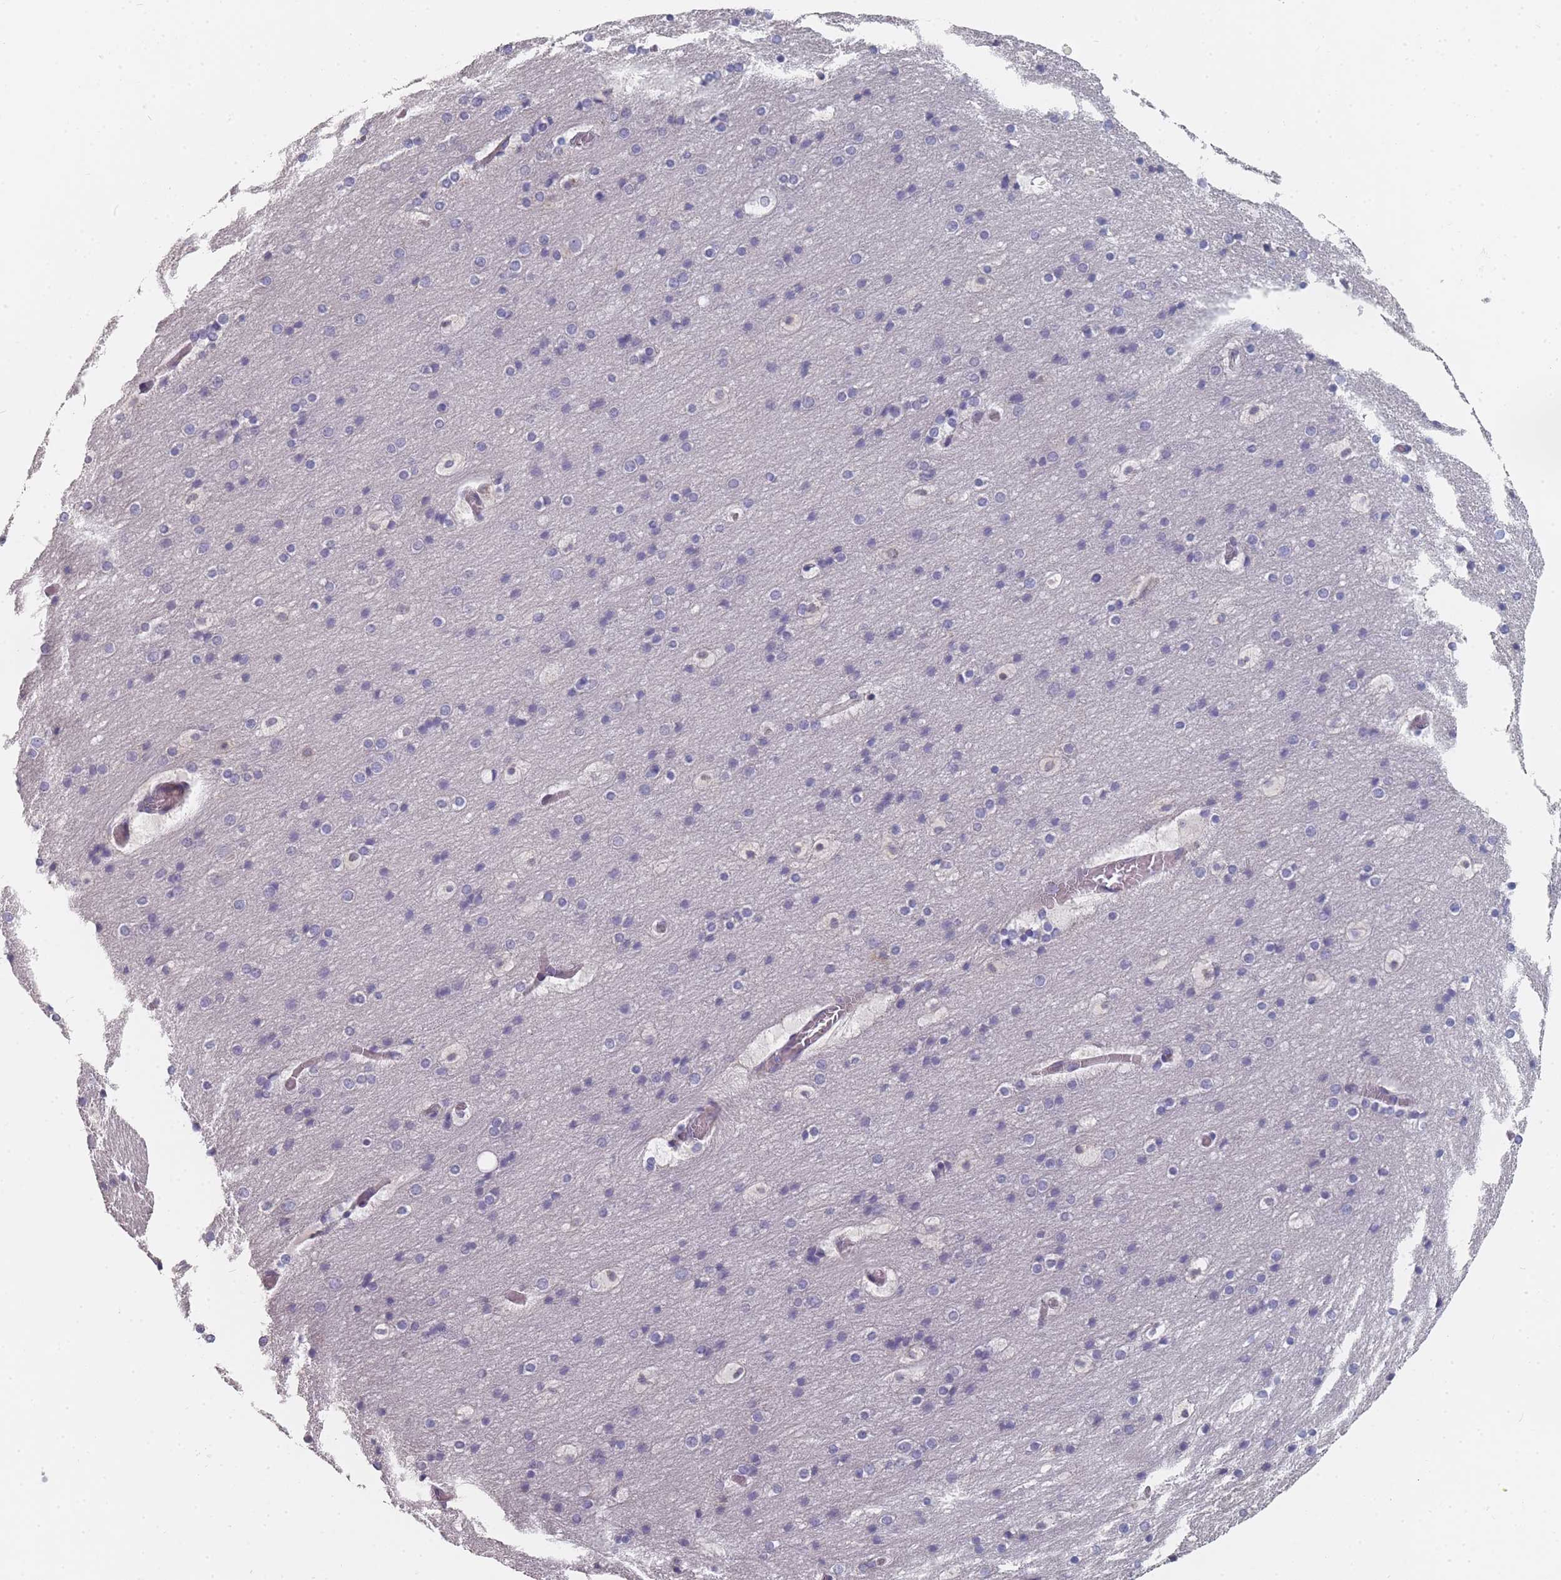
{"staining": {"intensity": "negative", "quantity": "none", "location": "none"}, "tissue": "cerebral cortex", "cell_type": "Endothelial cells", "image_type": "normal", "snomed": [{"axis": "morphology", "description": "Normal tissue, NOS"}, {"axis": "topography", "description": "Cerebral cortex"}], "caption": "A high-resolution micrograph shows IHC staining of unremarkable cerebral cortex, which exhibits no significant positivity in endothelial cells.", "gene": "SLC35E4", "patient": {"sex": "male", "age": 57}}